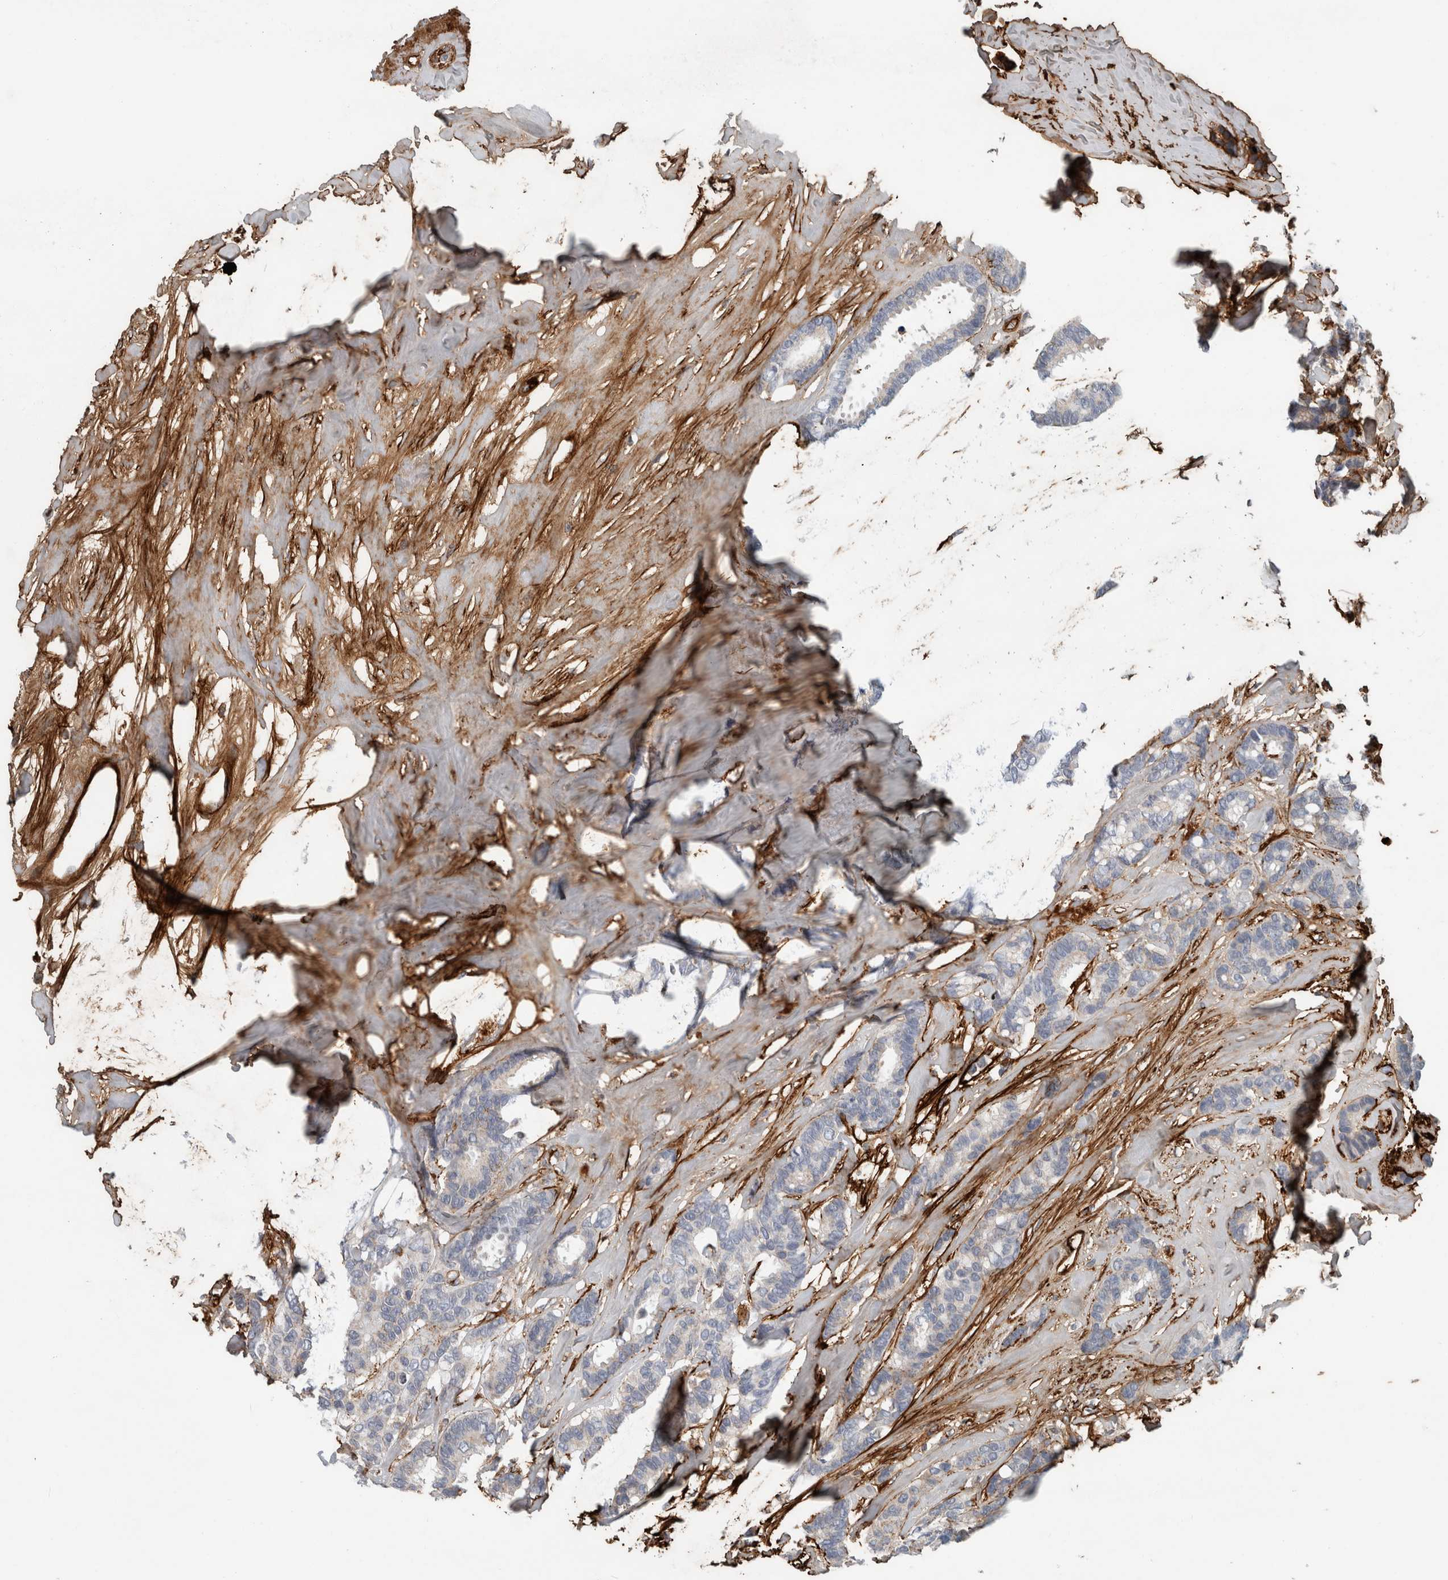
{"staining": {"intensity": "negative", "quantity": "none", "location": "none"}, "tissue": "breast cancer", "cell_type": "Tumor cells", "image_type": "cancer", "snomed": [{"axis": "morphology", "description": "Duct carcinoma"}, {"axis": "topography", "description": "Breast"}], "caption": "High power microscopy micrograph of an immunohistochemistry photomicrograph of breast intraductal carcinoma, revealing no significant expression in tumor cells.", "gene": "FN1", "patient": {"sex": "female", "age": 87}}